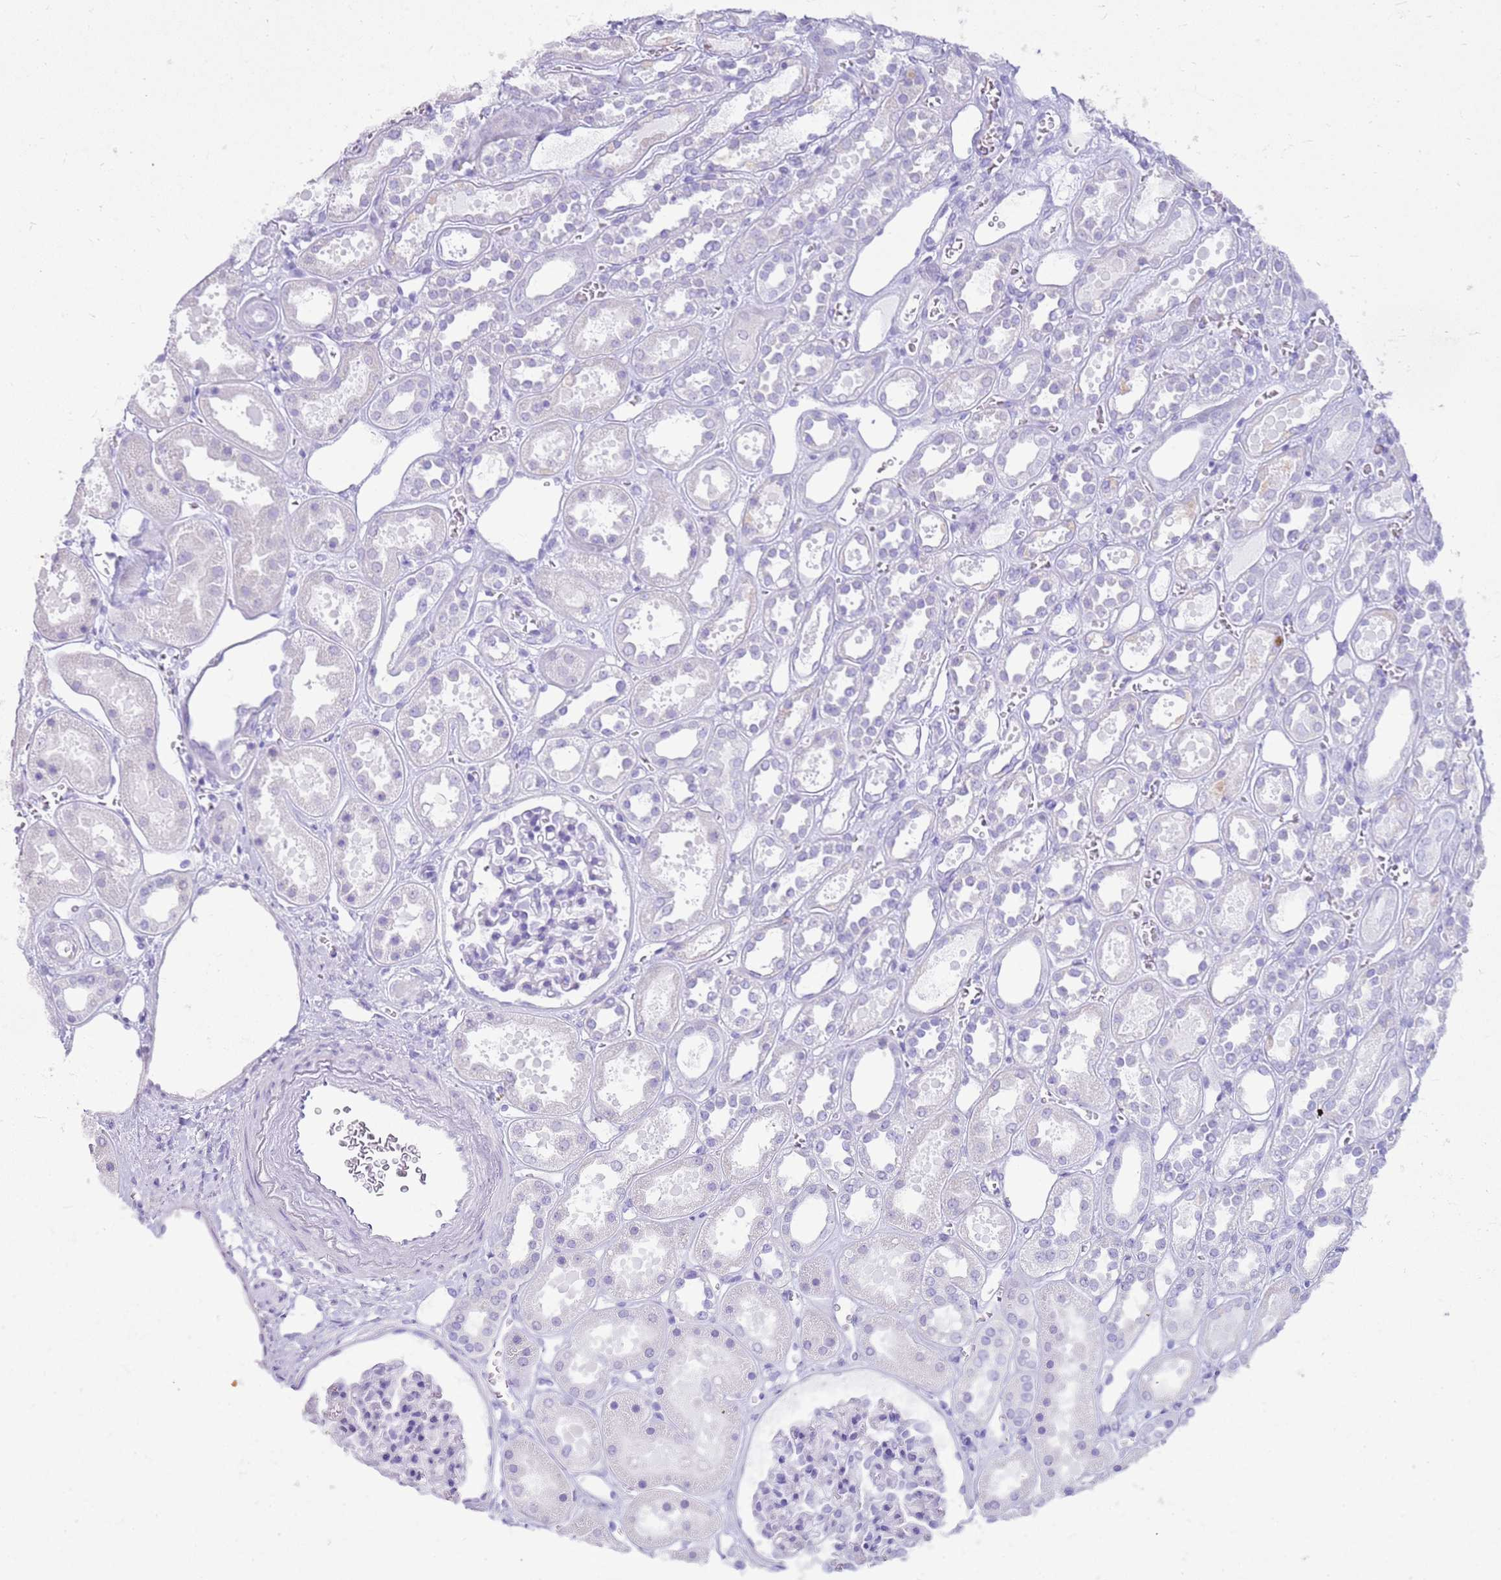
{"staining": {"intensity": "negative", "quantity": "none", "location": "none"}, "tissue": "kidney", "cell_type": "Cells in glomeruli", "image_type": "normal", "snomed": [{"axis": "morphology", "description": "Normal tissue, NOS"}, {"axis": "topography", "description": "Kidney"}], "caption": "DAB (3,3'-diaminobenzidine) immunohistochemical staining of normal kidney displays no significant expression in cells in glomeruli.", "gene": "CA8", "patient": {"sex": "female", "age": 41}}